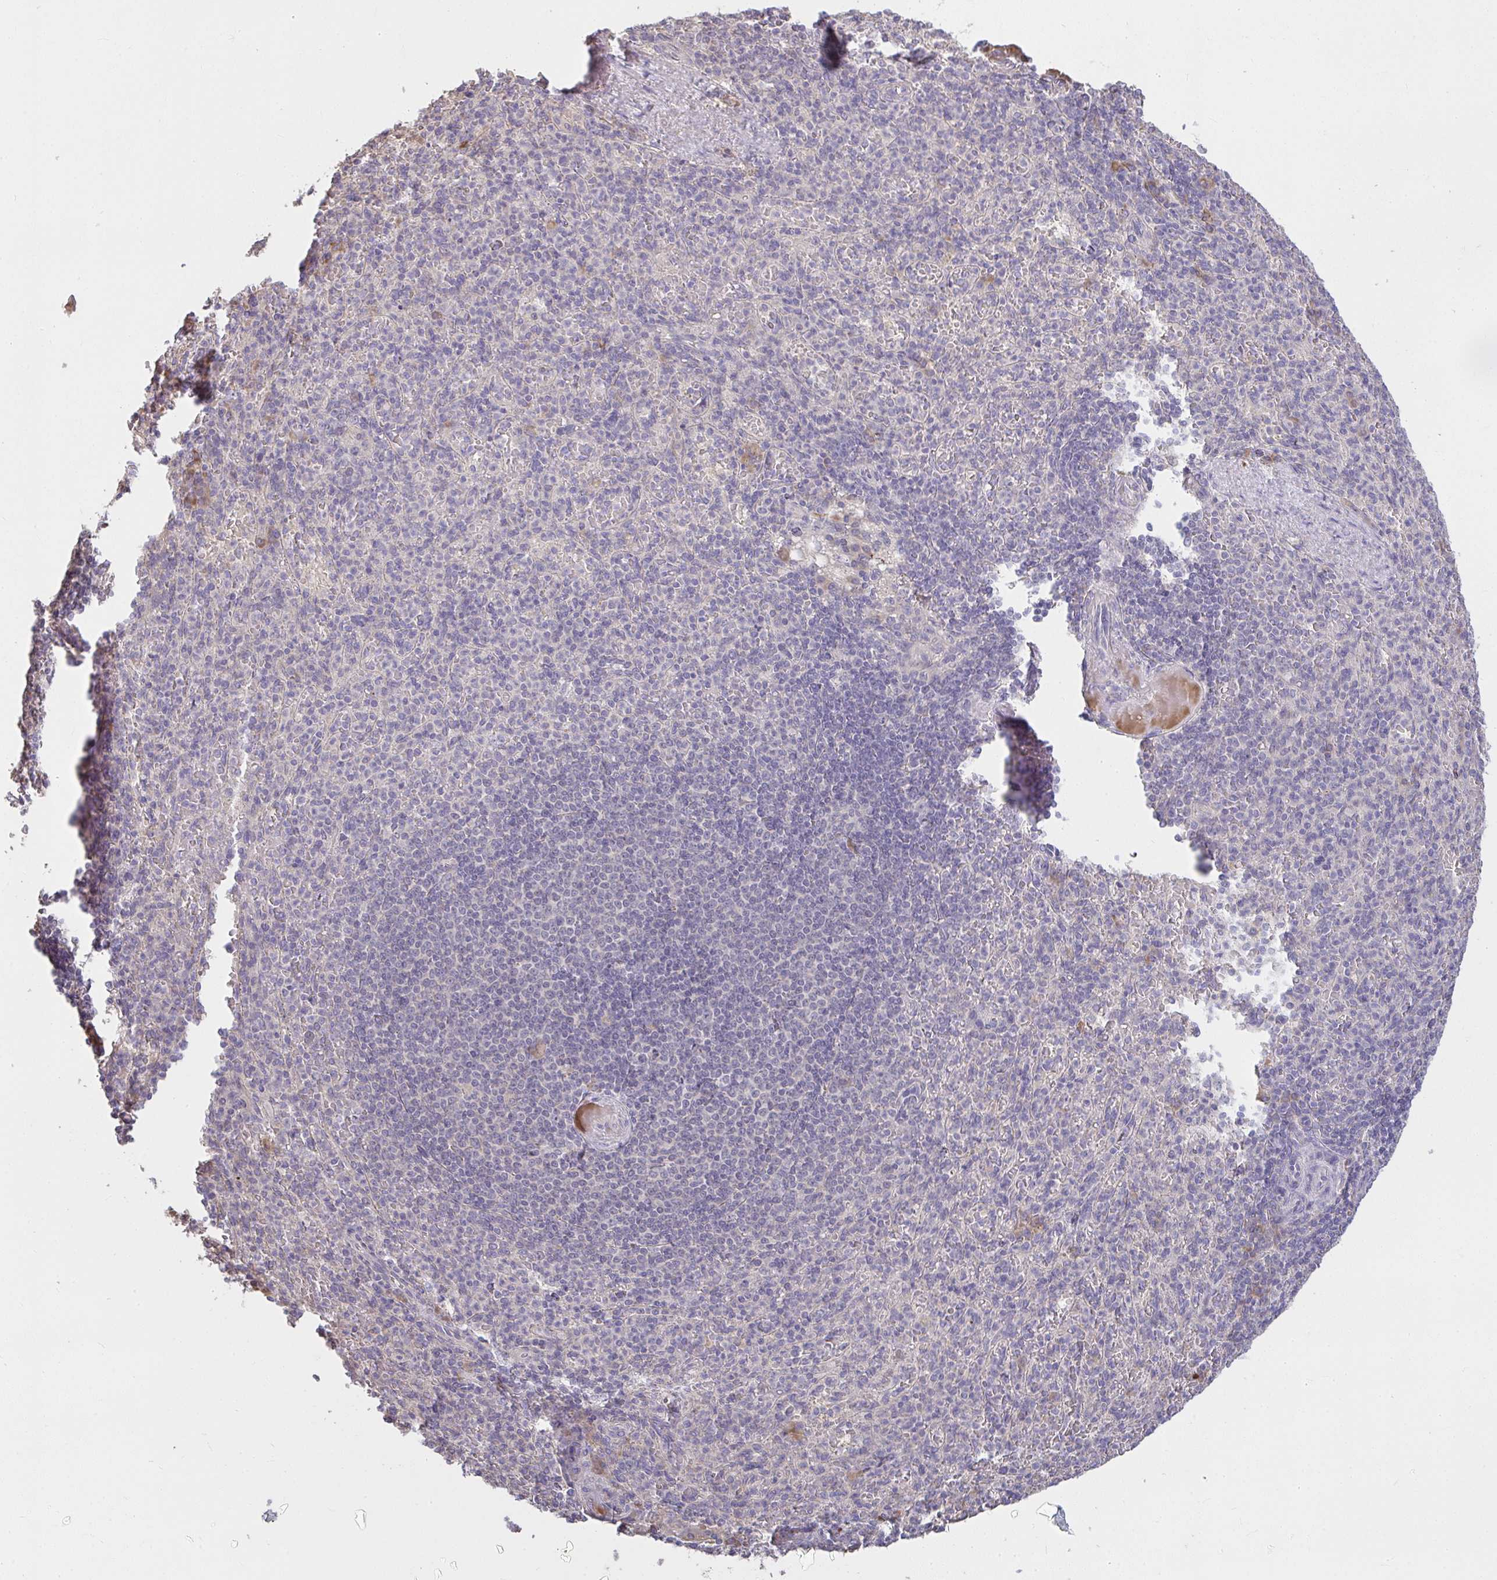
{"staining": {"intensity": "negative", "quantity": "none", "location": "none"}, "tissue": "spleen", "cell_type": "Cells in red pulp", "image_type": "normal", "snomed": [{"axis": "morphology", "description": "Normal tissue, NOS"}, {"axis": "topography", "description": "Spleen"}], "caption": "Cells in red pulp show no significant positivity in normal spleen.", "gene": "BRINP3", "patient": {"sex": "female", "age": 74}}